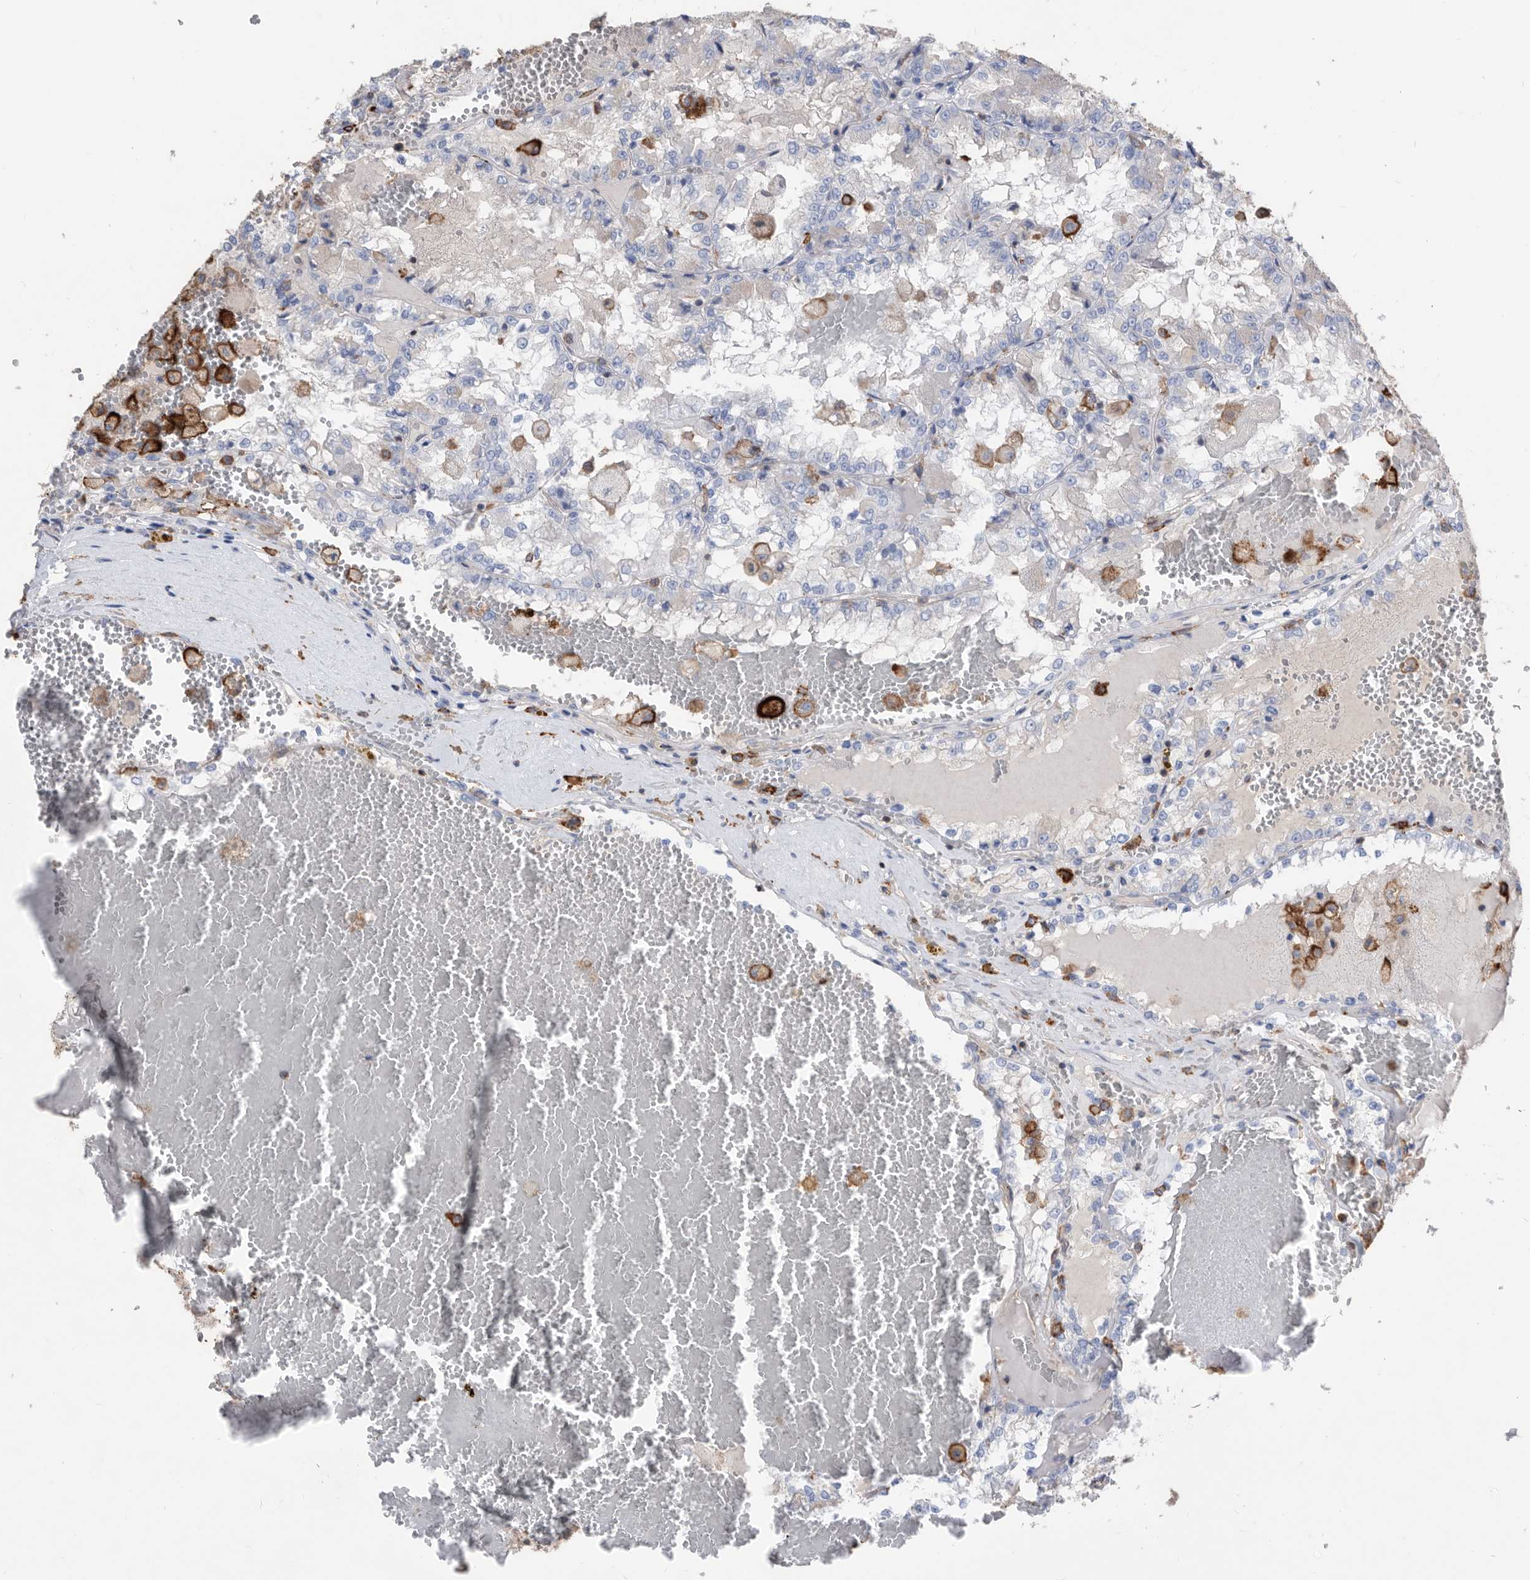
{"staining": {"intensity": "negative", "quantity": "none", "location": "none"}, "tissue": "renal cancer", "cell_type": "Tumor cells", "image_type": "cancer", "snomed": [{"axis": "morphology", "description": "Adenocarcinoma, NOS"}, {"axis": "topography", "description": "Kidney"}], "caption": "This is an IHC micrograph of renal cancer. There is no expression in tumor cells.", "gene": "MS4A4A", "patient": {"sex": "female", "age": 56}}